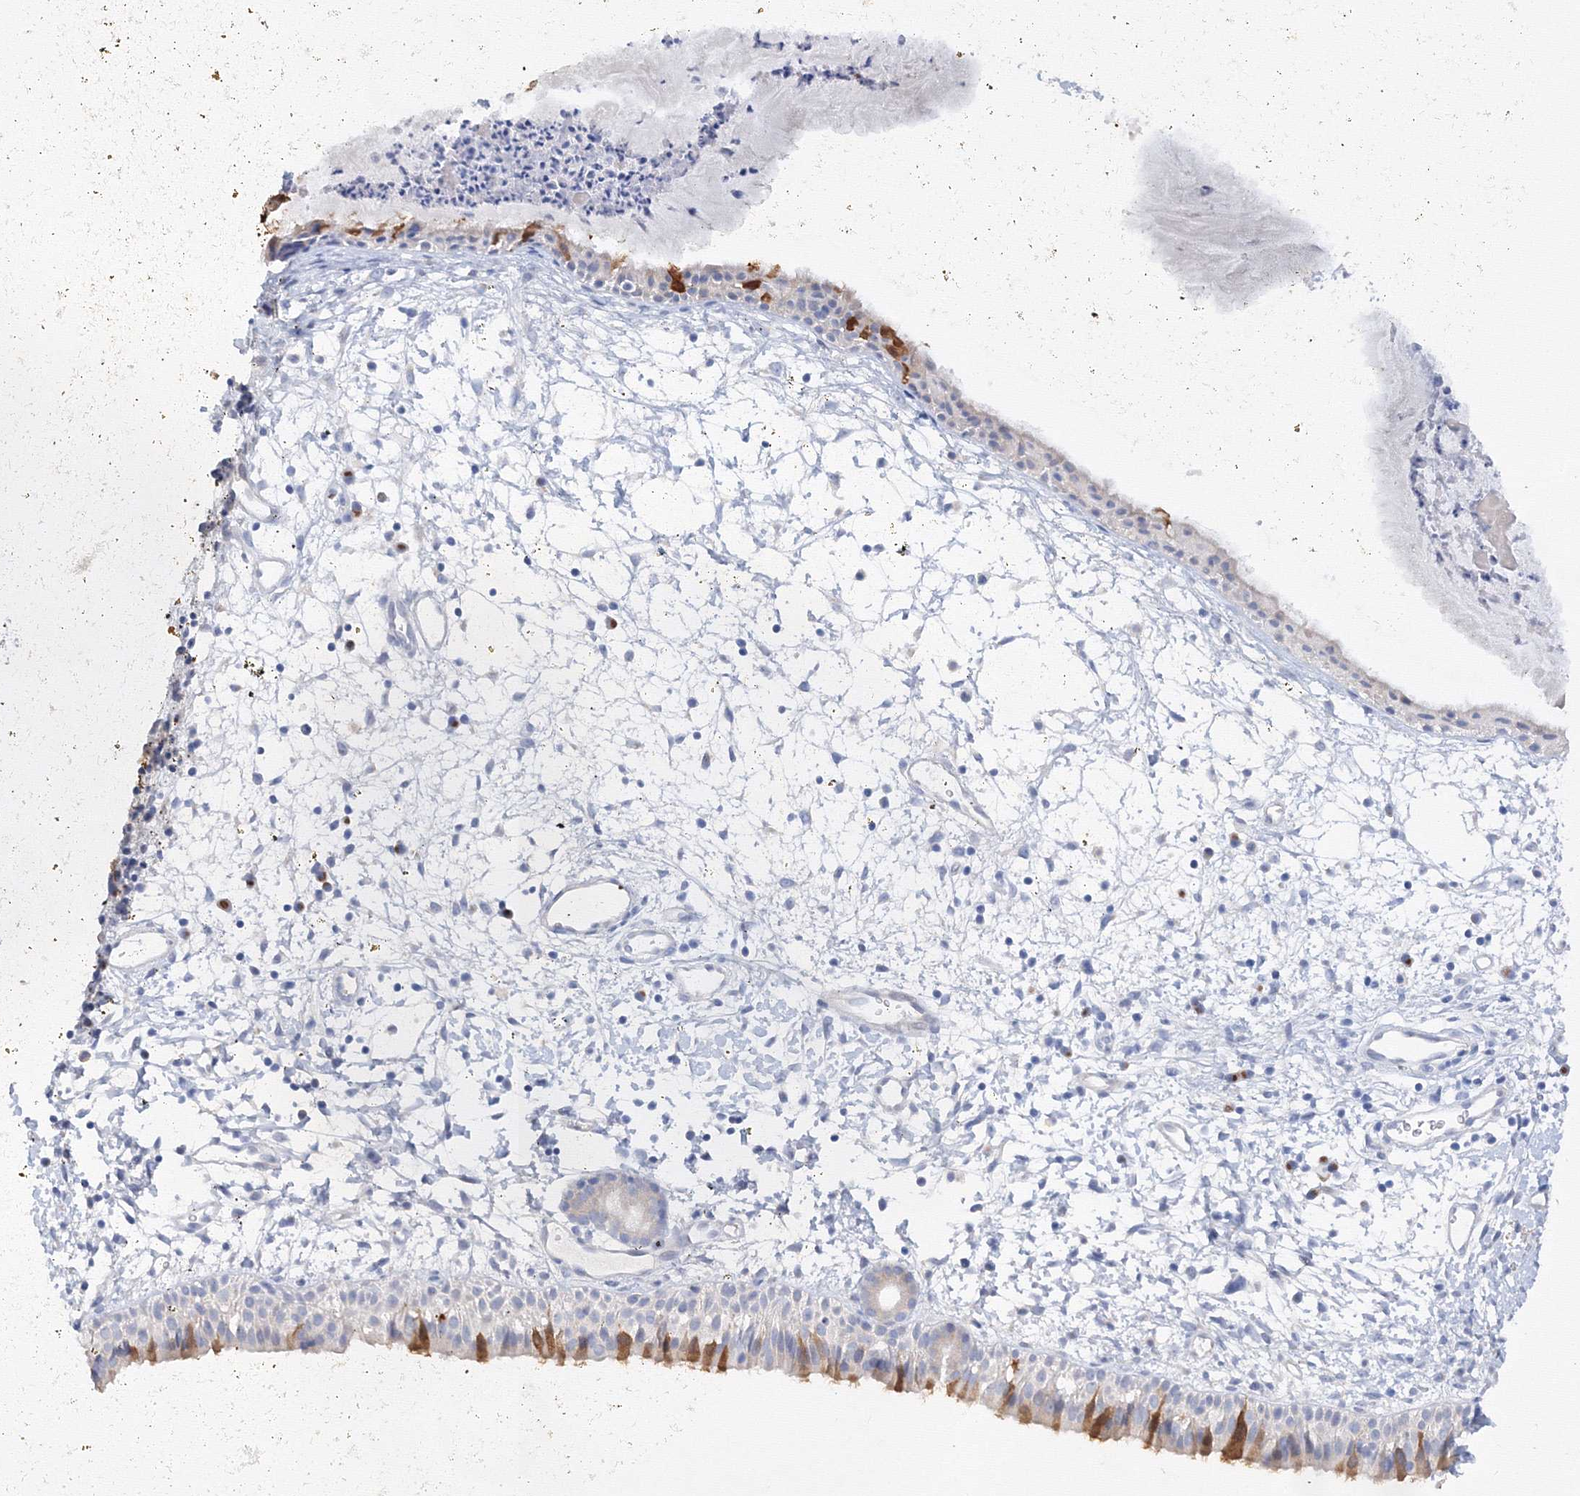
{"staining": {"intensity": "moderate", "quantity": "<25%", "location": "cytoplasmic/membranous"}, "tissue": "nasopharynx", "cell_type": "Respiratory epithelial cells", "image_type": "normal", "snomed": [{"axis": "morphology", "description": "Normal tissue, NOS"}, {"axis": "topography", "description": "Nasopharynx"}], "caption": "Protein staining of unremarkable nasopharynx shows moderate cytoplasmic/membranous expression in approximately <25% of respiratory epithelial cells.", "gene": "TAMM41", "patient": {"sex": "male", "age": 22}}